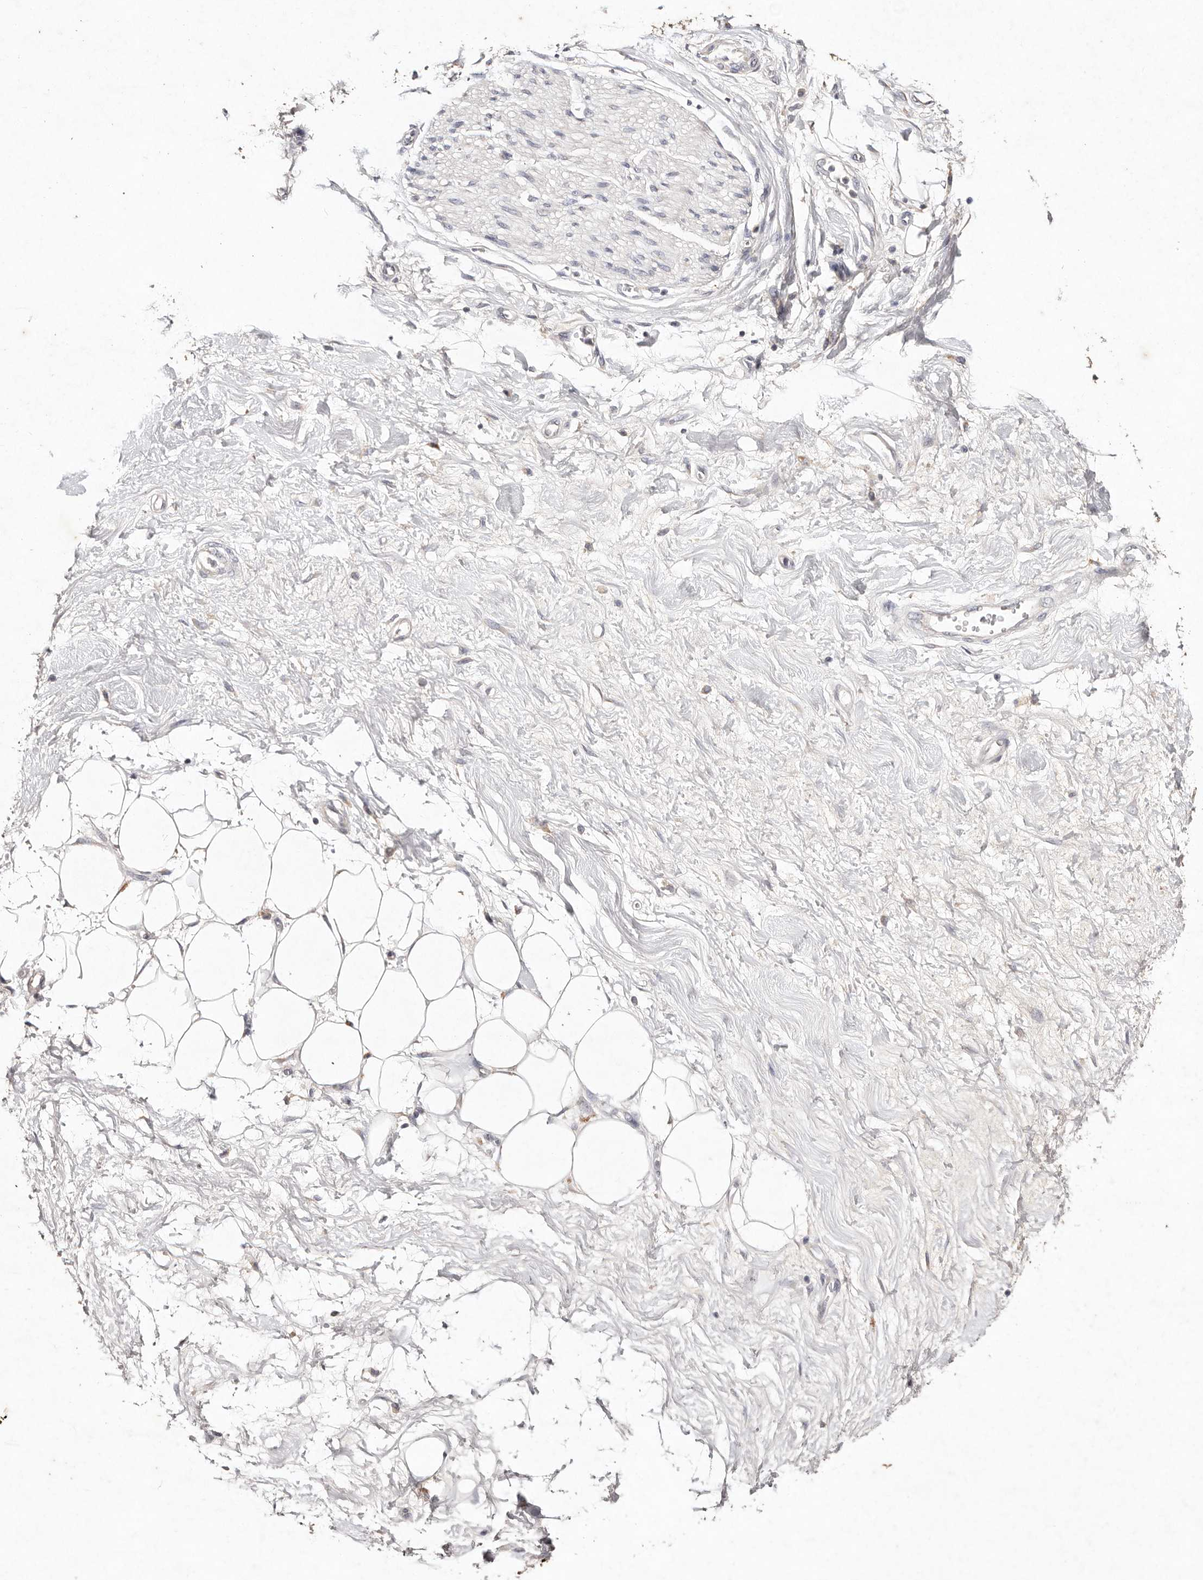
{"staining": {"intensity": "weak", "quantity": ">75%", "location": "cytoplasmic/membranous"}, "tissue": "adipose tissue", "cell_type": "Adipocytes", "image_type": "normal", "snomed": [{"axis": "morphology", "description": "Normal tissue, NOS"}, {"axis": "morphology", "description": "Adenocarcinoma, NOS"}, {"axis": "topography", "description": "Pancreas"}, {"axis": "topography", "description": "Peripheral nerve tissue"}], "caption": "IHC image of normal adipose tissue: adipose tissue stained using IHC demonstrates low levels of weak protein expression localized specifically in the cytoplasmic/membranous of adipocytes, appearing as a cytoplasmic/membranous brown color.", "gene": "TSC2", "patient": {"sex": "male", "age": 59}}